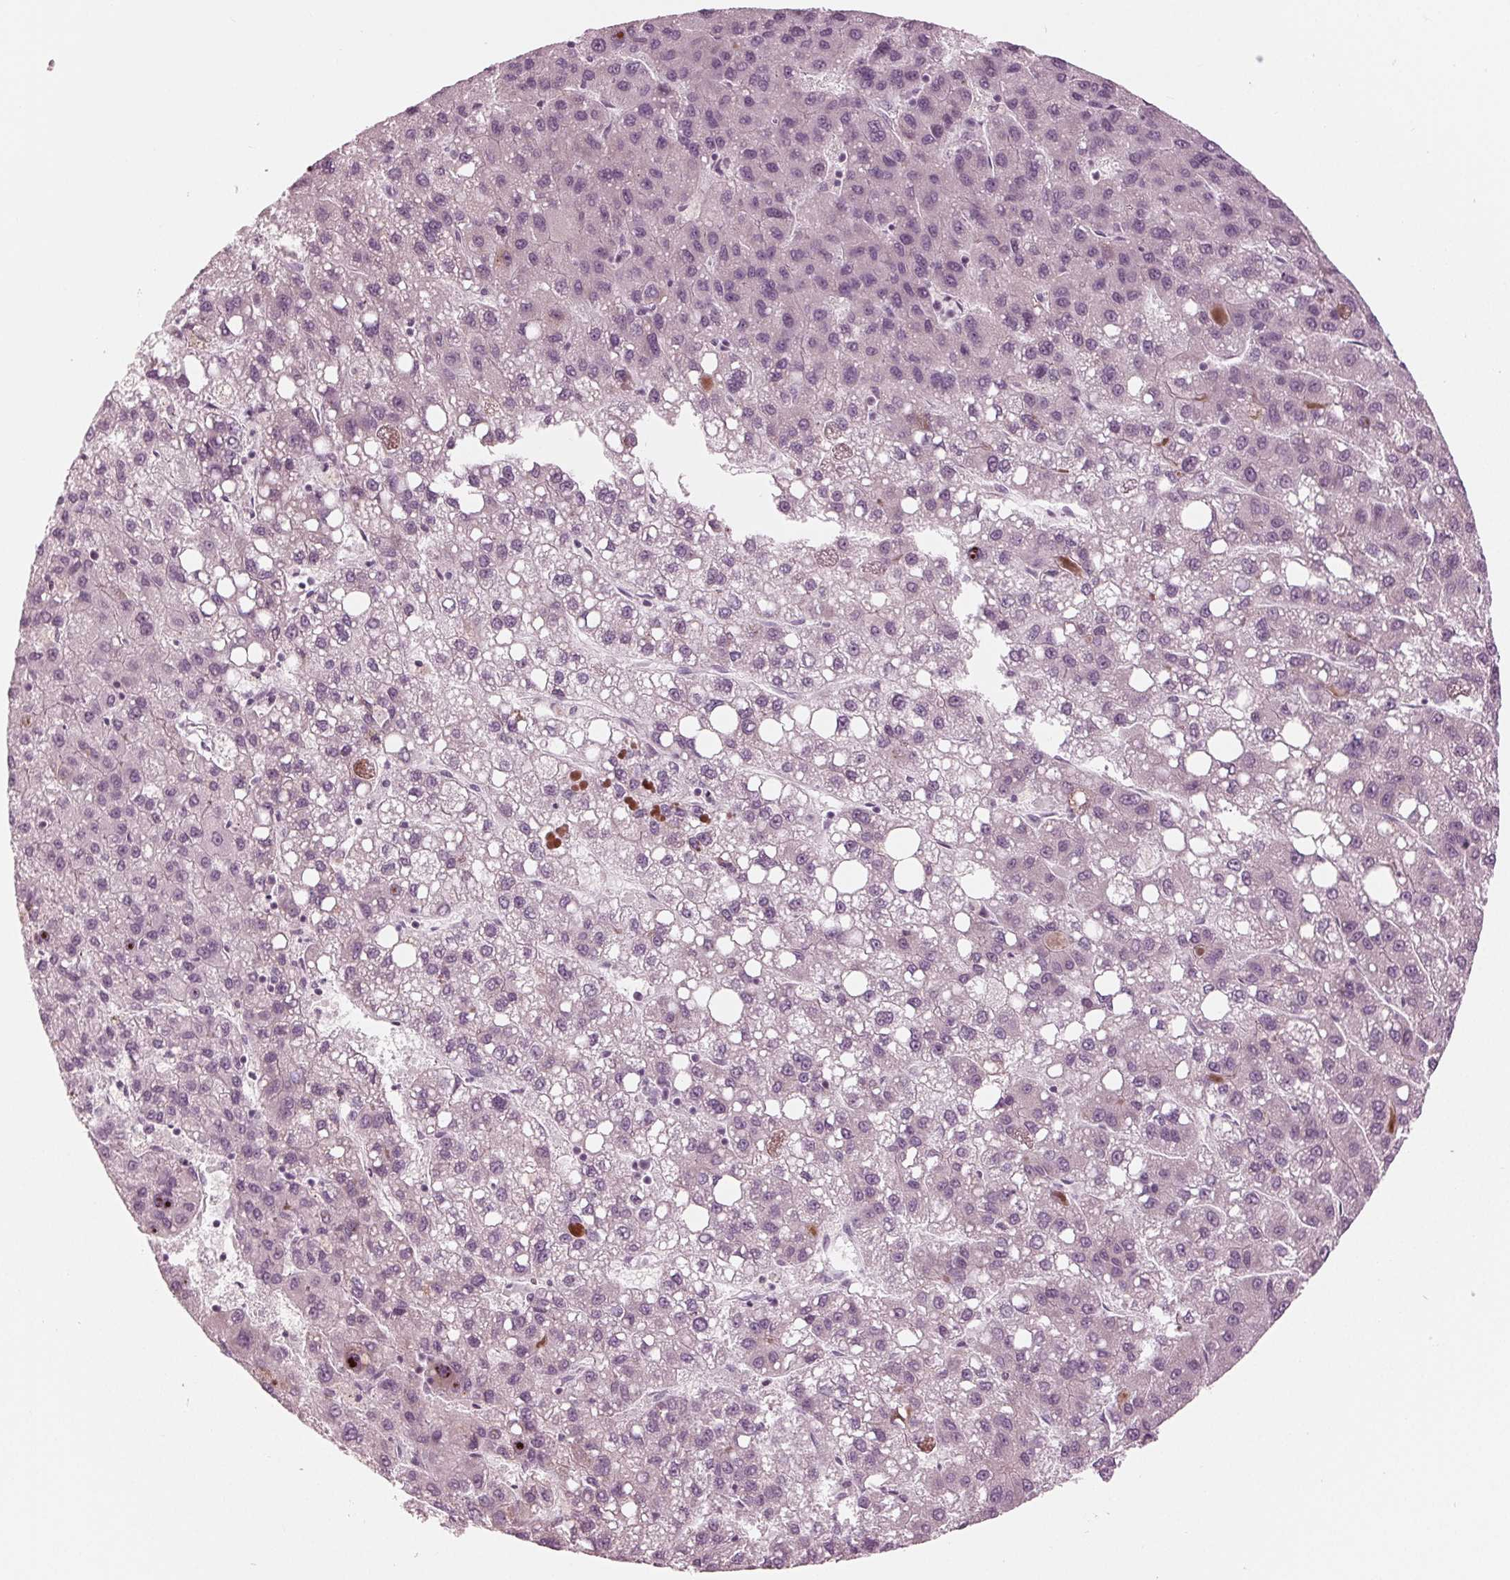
{"staining": {"intensity": "negative", "quantity": "none", "location": "none"}, "tissue": "liver cancer", "cell_type": "Tumor cells", "image_type": "cancer", "snomed": [{"axis": "morphology", "description": "Carcinoma, Hepatocellular, NOS"}, {"axis": "topography", "description": "Liver"}], "caption": "Immunohistochemical staining of liver cancer (hepatocellular carcinoma) exhibits no significant expression in tumor cells. (DAB immunohistochemistry (IHC) with hematoxylin counter stain).", "gene": "CLN6", "patient": {"sex": "female", "age": 82}}